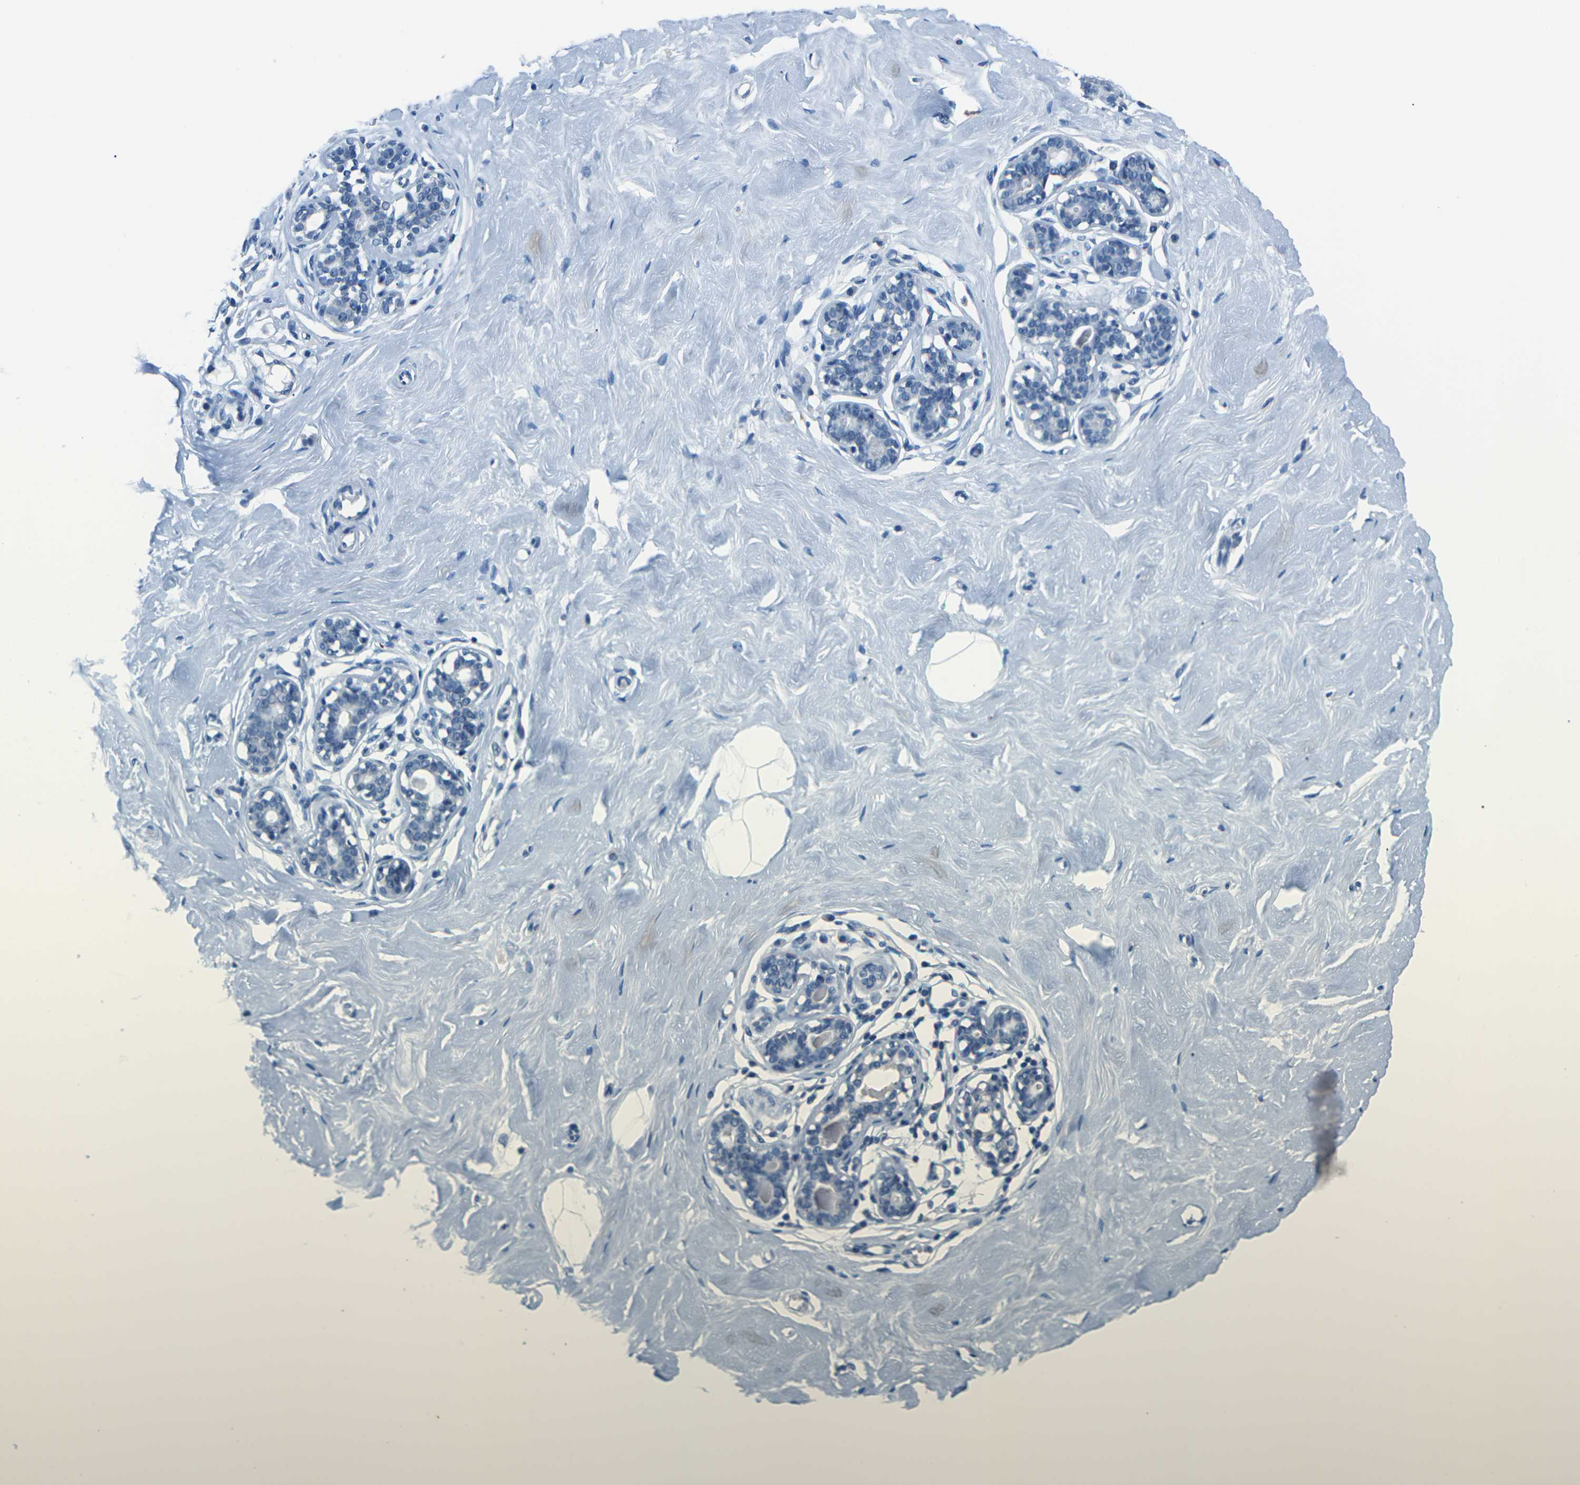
{"staining": {"intensity": "negative", "quantity": "none", "location": "none"}, "tissue": "breast", "cell_type": "Adipocytes", "image_type": "normal", "snomed": [{"axis": "morphology", "description": "Normal tissue, NOS"}, {"axis": "topography", "description": "Breast"}], "caption": "High power microscopy photomicrograph of an IHC histopathology image of unremarkable breast, revealing no significant staining in adipocytes. (DAB (3,3'-diaminobenzidine) immunohistochemistry (IHC), high magnification).", "gene": "UMOD", "patient": {"sex": "female", "age": 23}}